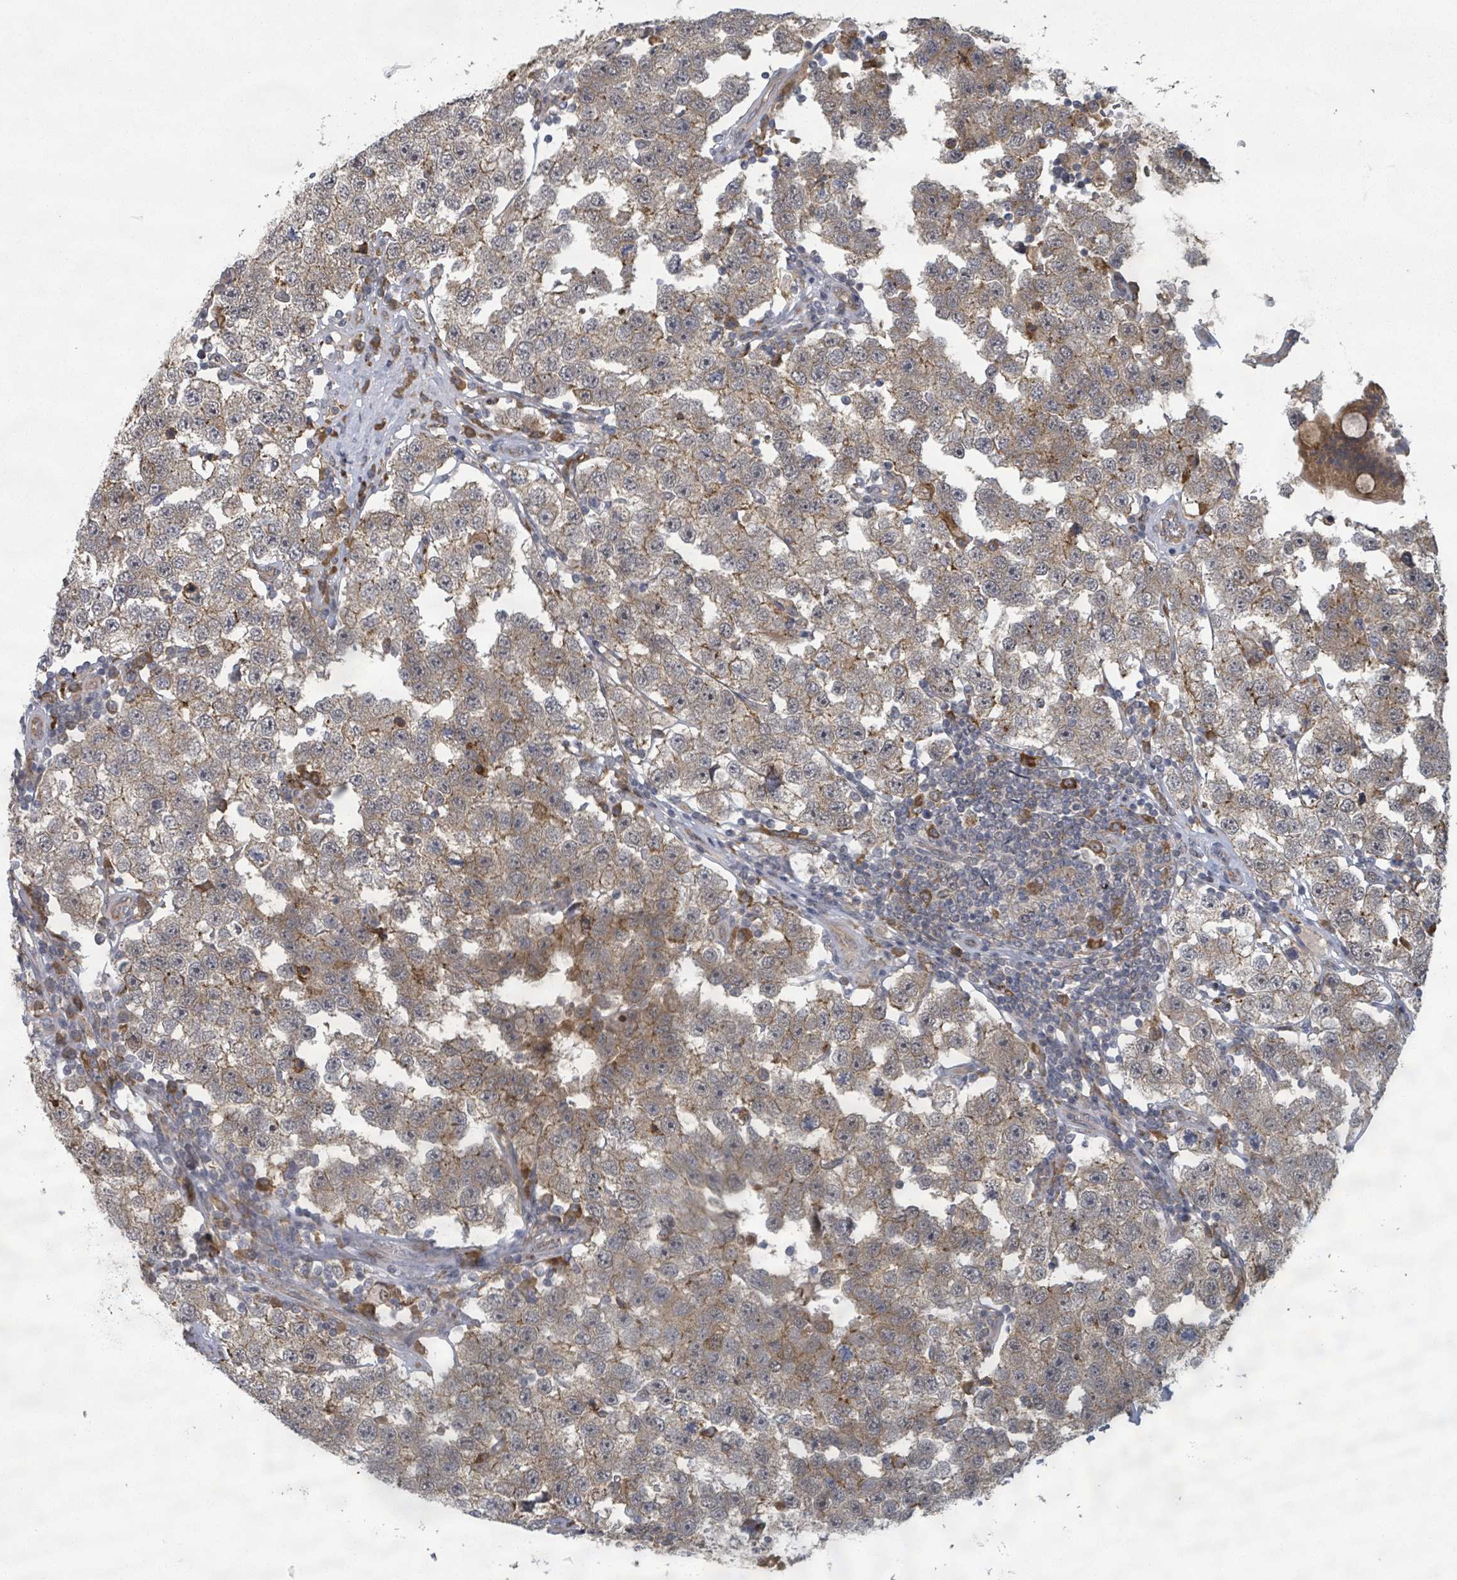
{"staining": {"intensity": "moderate", "quantity": "25%-75%", "location": "cytoplasmic/membranous"}, "tissue": "testis cancer", "cell_type": "Tumor cells", "image_type": "cancer", "snomed": [{"axis": "morphology", "description": "Seminoma, NOS"}, {"axis": "topography", "description": "Testis"}], "caption": "A micrograph of human testis cancer stained for a protein displays moderate cytoplasmic/membranous brown staining in tumor cells. (Brightfield microscopy of DAB IHC at high magnification).", "gene": "SHROOM2", "patient": {"sex": "male", "age": 34}}